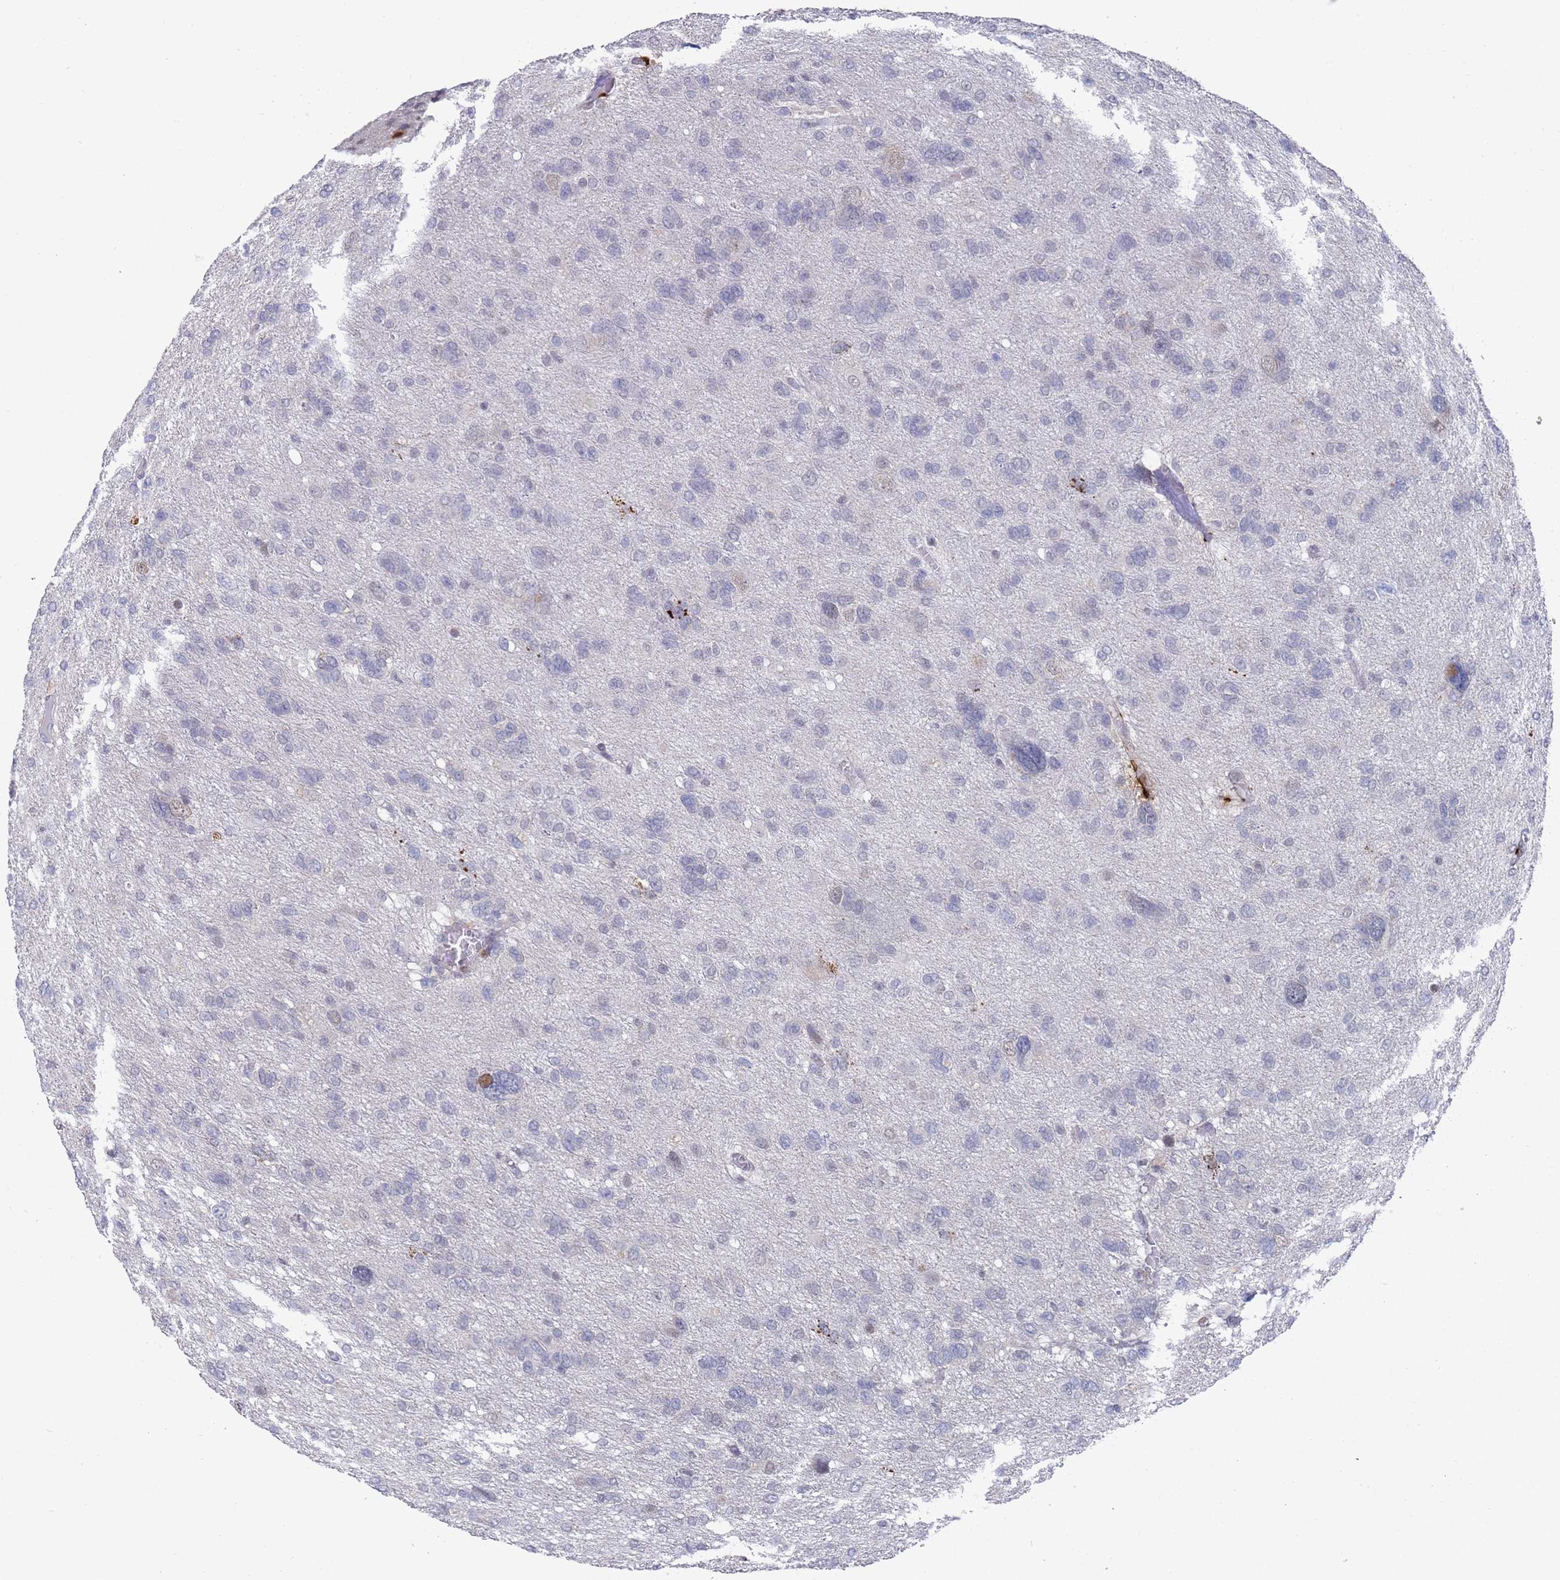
{"staining": {"intensity": "negative", "quantity": "none", "location": "none"}, "tissue": "glioma", "cell_type": "Tumor cells", "image_type": "cancer", "snomed": [{"axis": "morphology", "description": "Glioma, malignant, High grade"}, {"axis": "topography", "description": "Brain"}], "caption": "This is an immunohistochemistry (IHC) histopathology image of glioma. There is no expression in tumor cells.", "gene": "COPS6", "patient": {"sex": "female", "age": 59}}